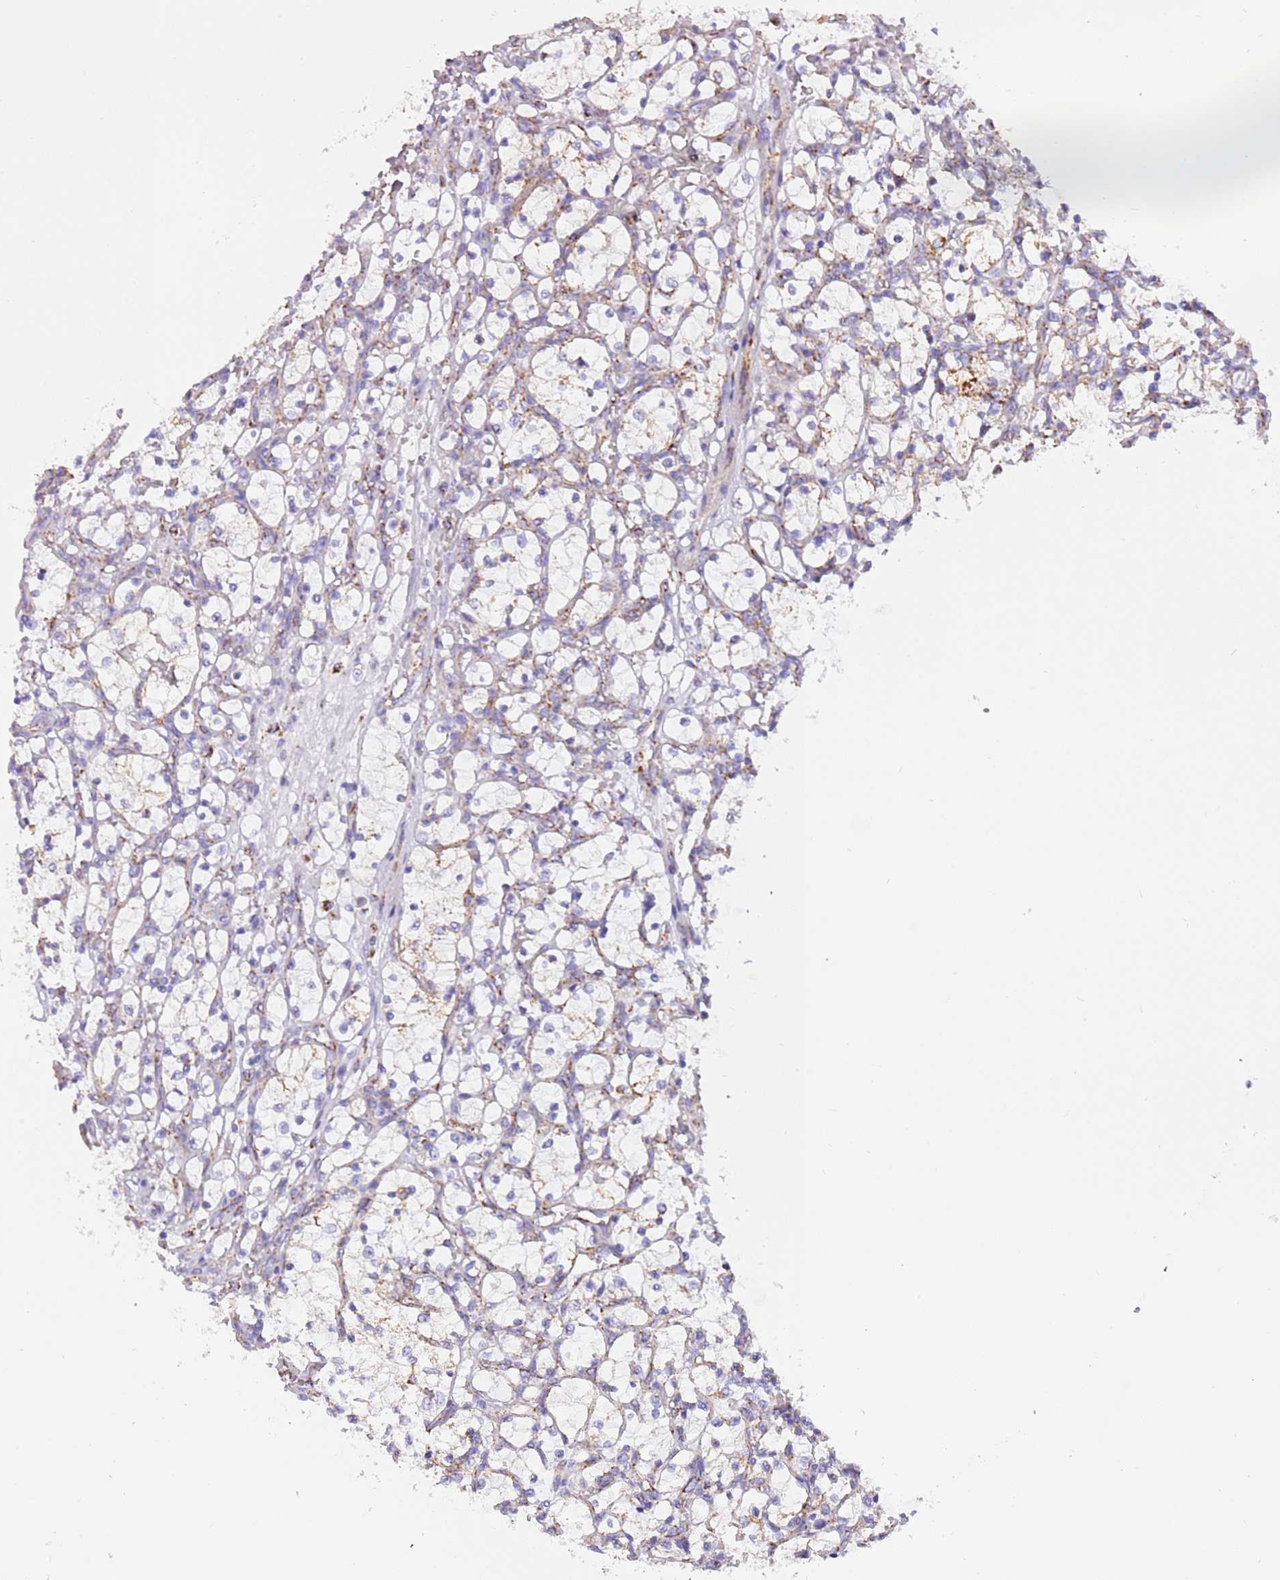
{"staining": {"intensity": "moderate", "quantity": "25%-75%", "location": "cytoplasmic/membranous"}, "tissue": "renal cancer", "cell_type": "Tumor cells", "image_type": "cancer", "snomed": [{"axis": "morphology", "description": "Adenocarcinoma, NOS"}, {"axis": "topography", "description": "Kidney"}], "caption": "Tumor cells demonstrate moderate cytoplasmic/membranous positivity in approximately 25%-75% of cells in renal cancer.", "gene": "SUCLG2", "patient": {"sex": "female", "age": 69}}